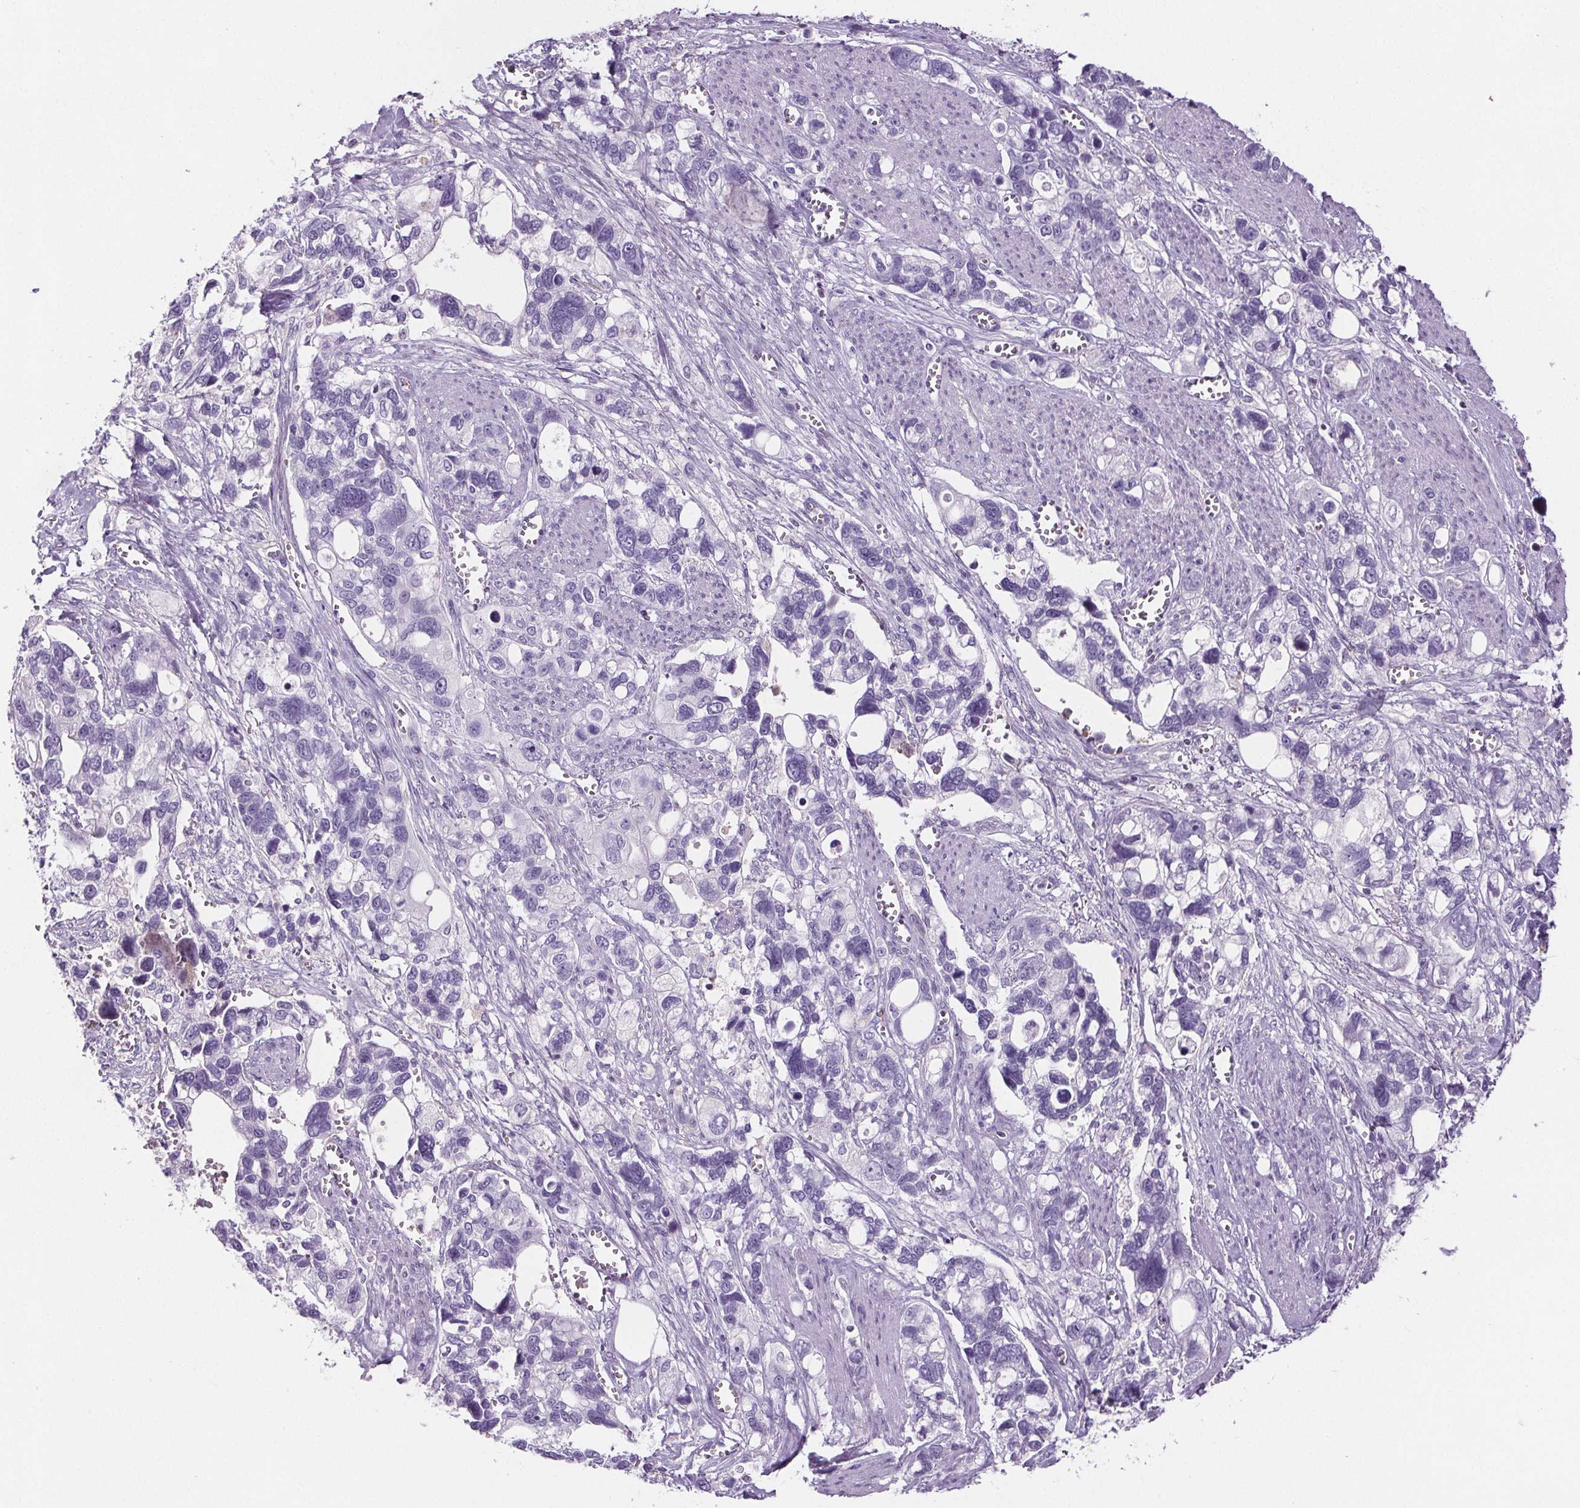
{"staining": {"intensity": "negative", "quantity": "none", "location": "none"}, "tissue": "stomach cancer", "cell_type": "Tumor cells", "image_type": "cancer", "snomed": [{"axis": "morphology", "description": "Adenocarcinoma, NOS"}, {"axis": "topography", "description": "Stomach, upper"}], "caption": "Stomach adenocarcinoma was stained to show a protein in brown. There is no significant expression in tumor cells.", "gene": "CD5L", "patient": {"sex": "female", "age": 81}}